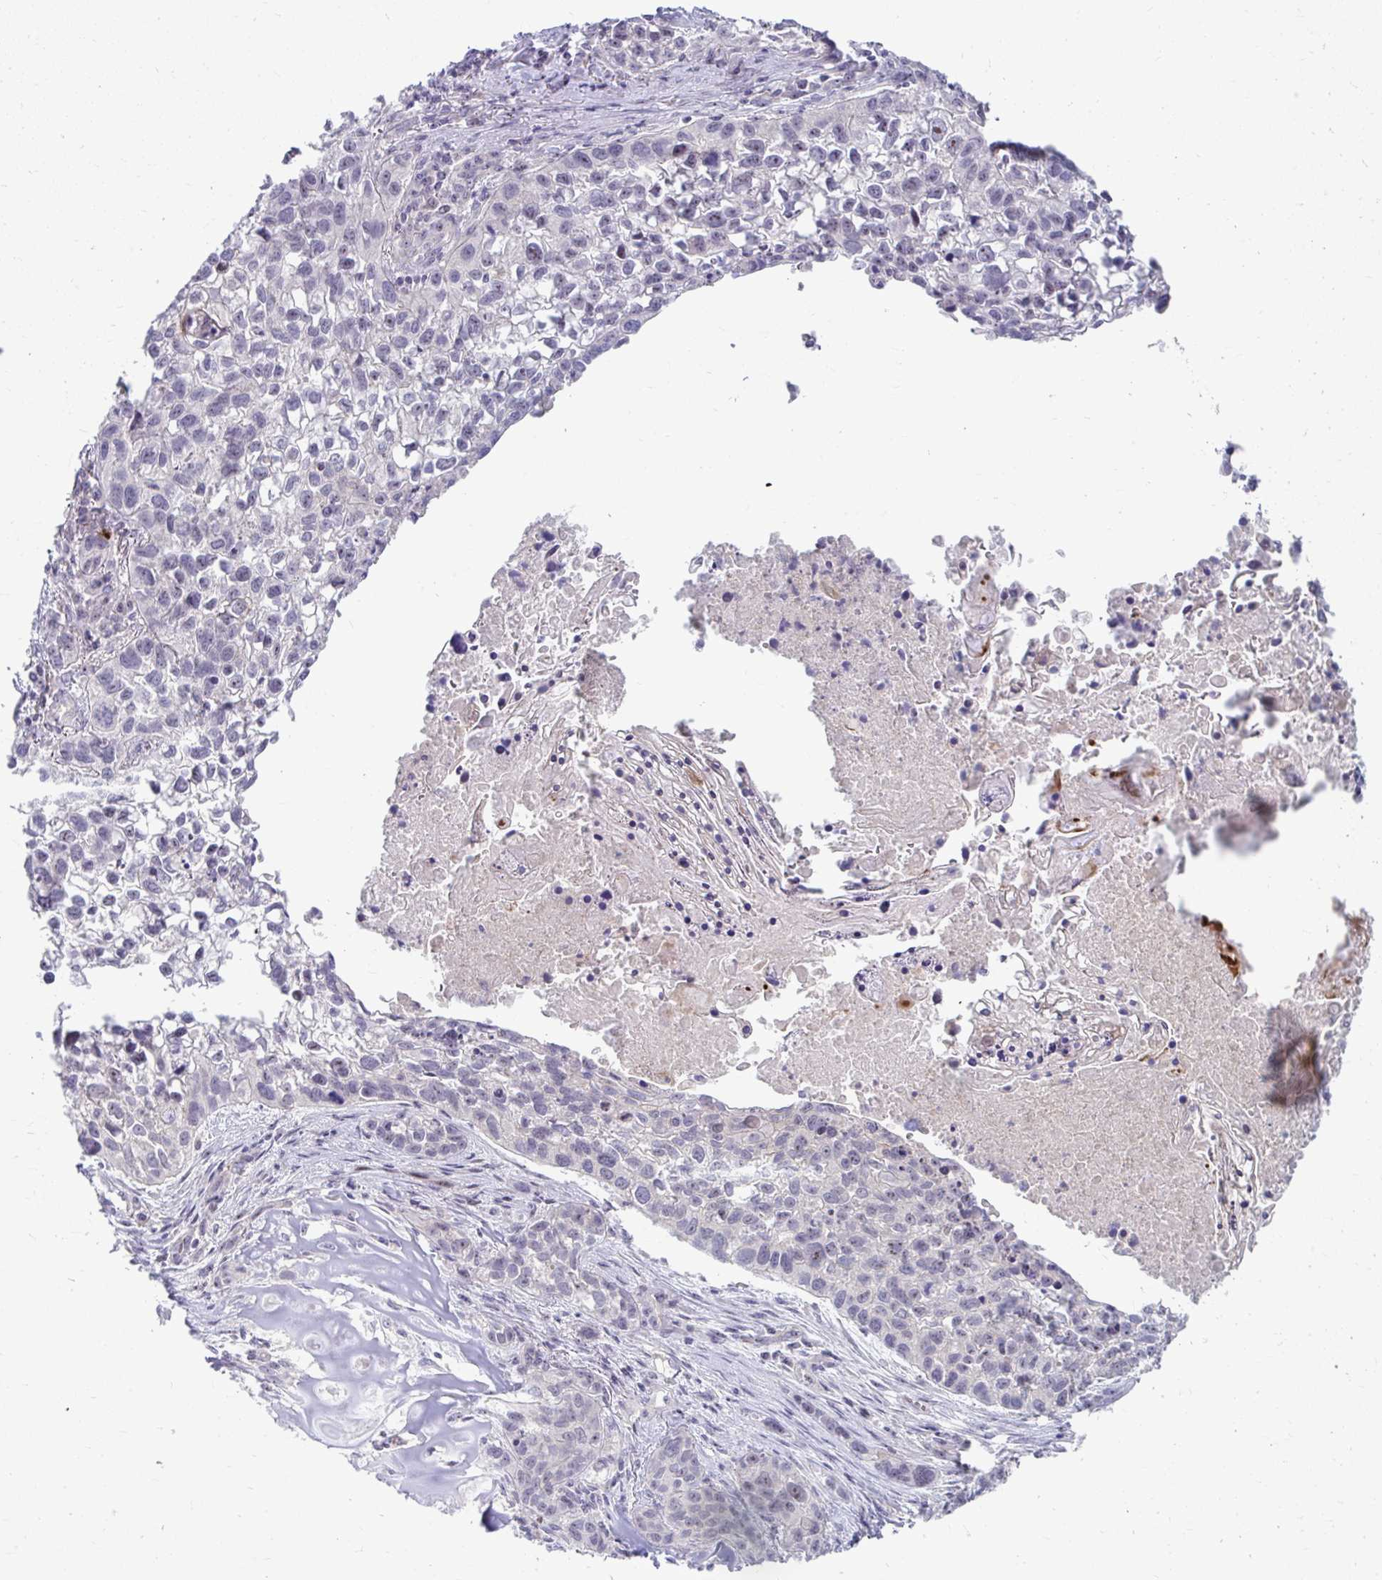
{"staining": {"intensity": "negative", "quantity": "none", "location": "none"}, "tissue": "lung cancer", "cell_type": "Tumor cells", "image_type": "cancer", "snomed": [{"axis": "morphology", "description": "Squamous cell carcinoma, NOS"}, {"axis": "topography", "description": "Lung"}], "caption": "This is an IHC micrograph of squamous cell carcinoma (lung). There is no positivity in tumor cells.", "gene": "MUS81", "patient": {"sex": "male", "age": 74}}